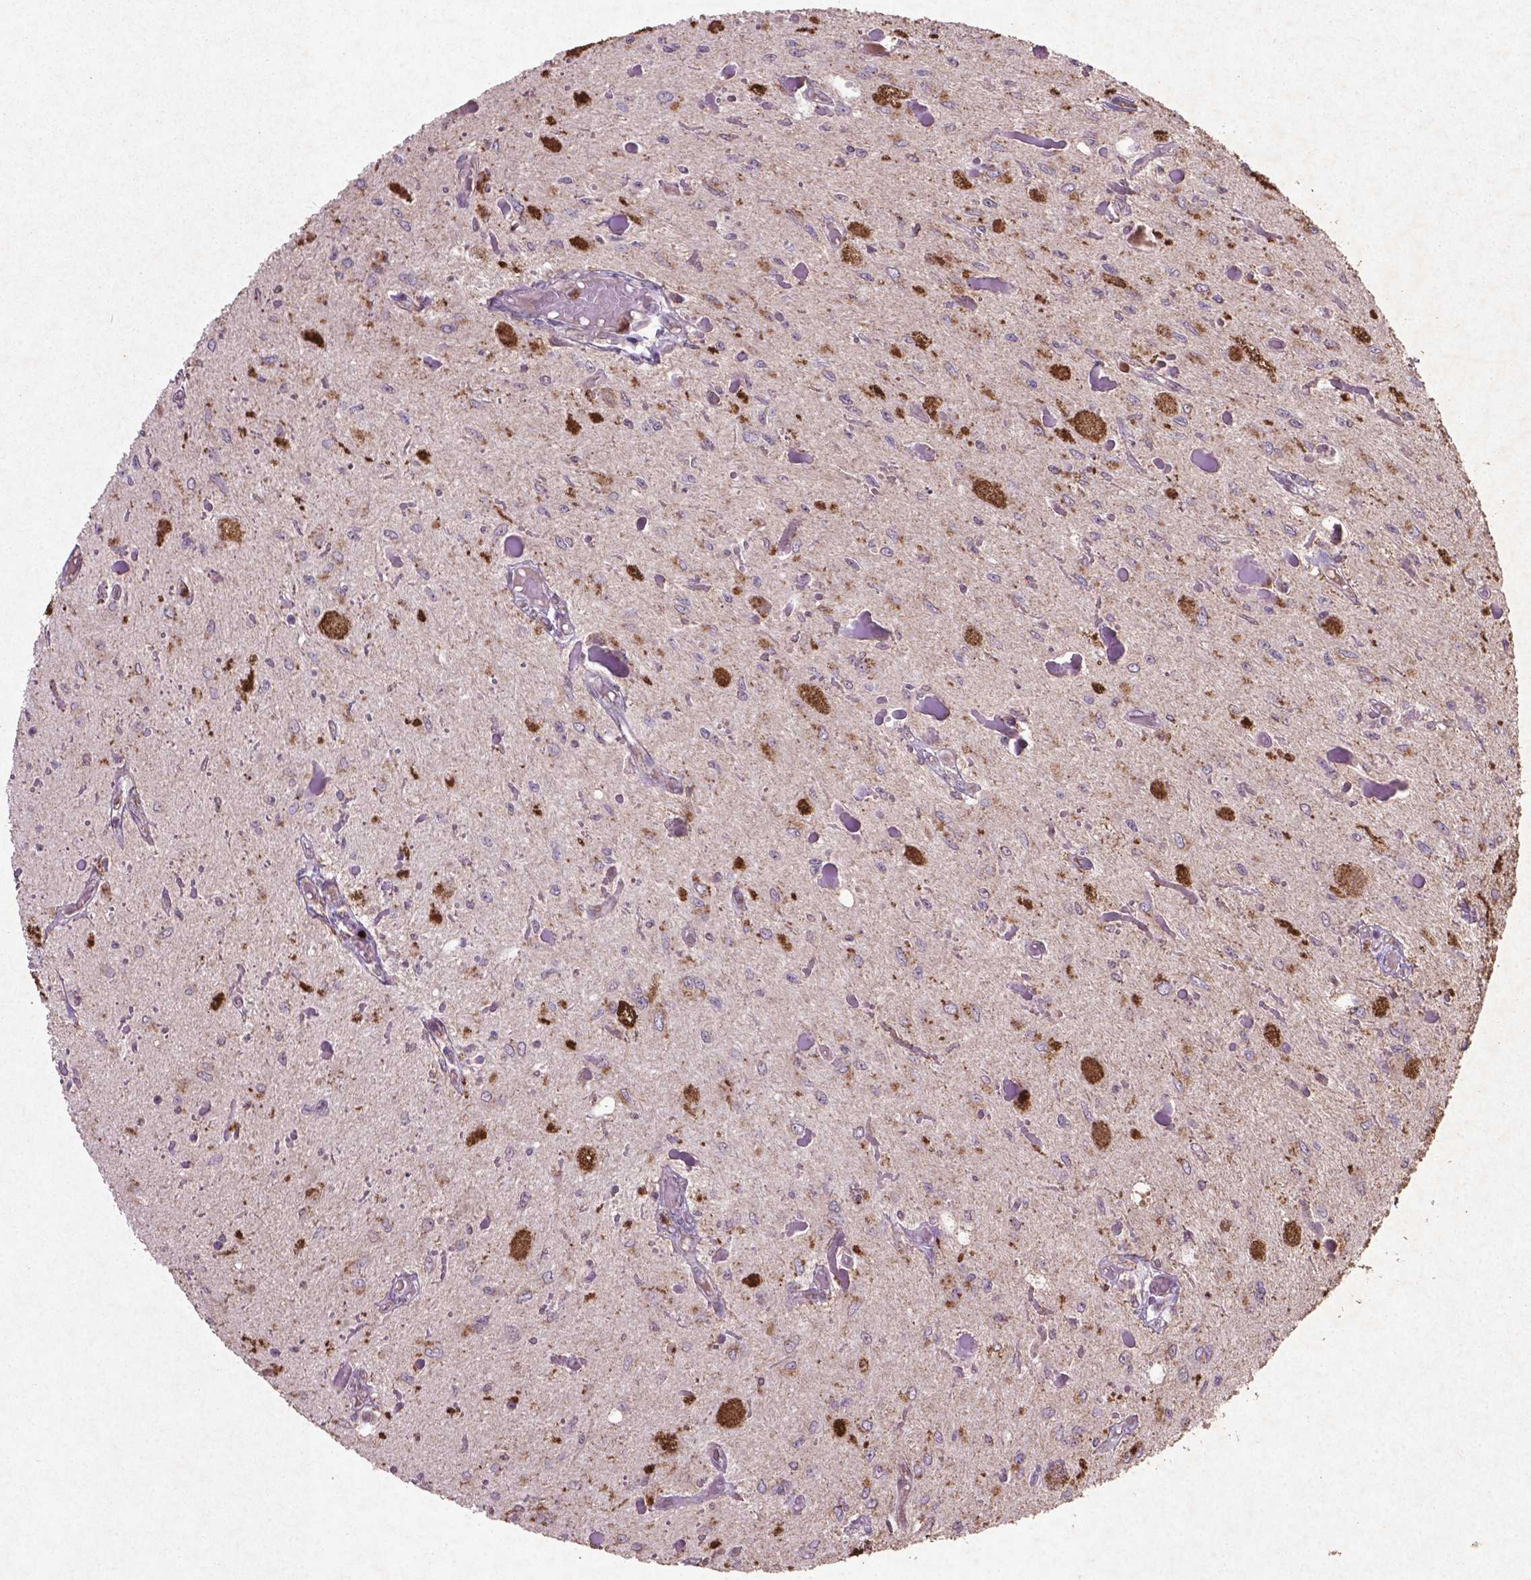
{"staining": {"intensity": "weak", "quantity": "25%-75%", "location": "cytoplasmic/membranous"}, "tissue": "glioma", "cell_type": "Tumor cells", "image_type": "cancer", "snomed": [{"axis": "morphology", "description": "Glioma, malignant, Low grade"}, {"axis": "topography", "description": "Cerebellum"}], "caption": "The micrograph shows a brown stain indicating the presence of a protein in the cytoplasmic/membranous of tumor cells in low-grade glioma (malignant).", "gene": "MTOR", "patient": {"sex": "female", "age": 14}}